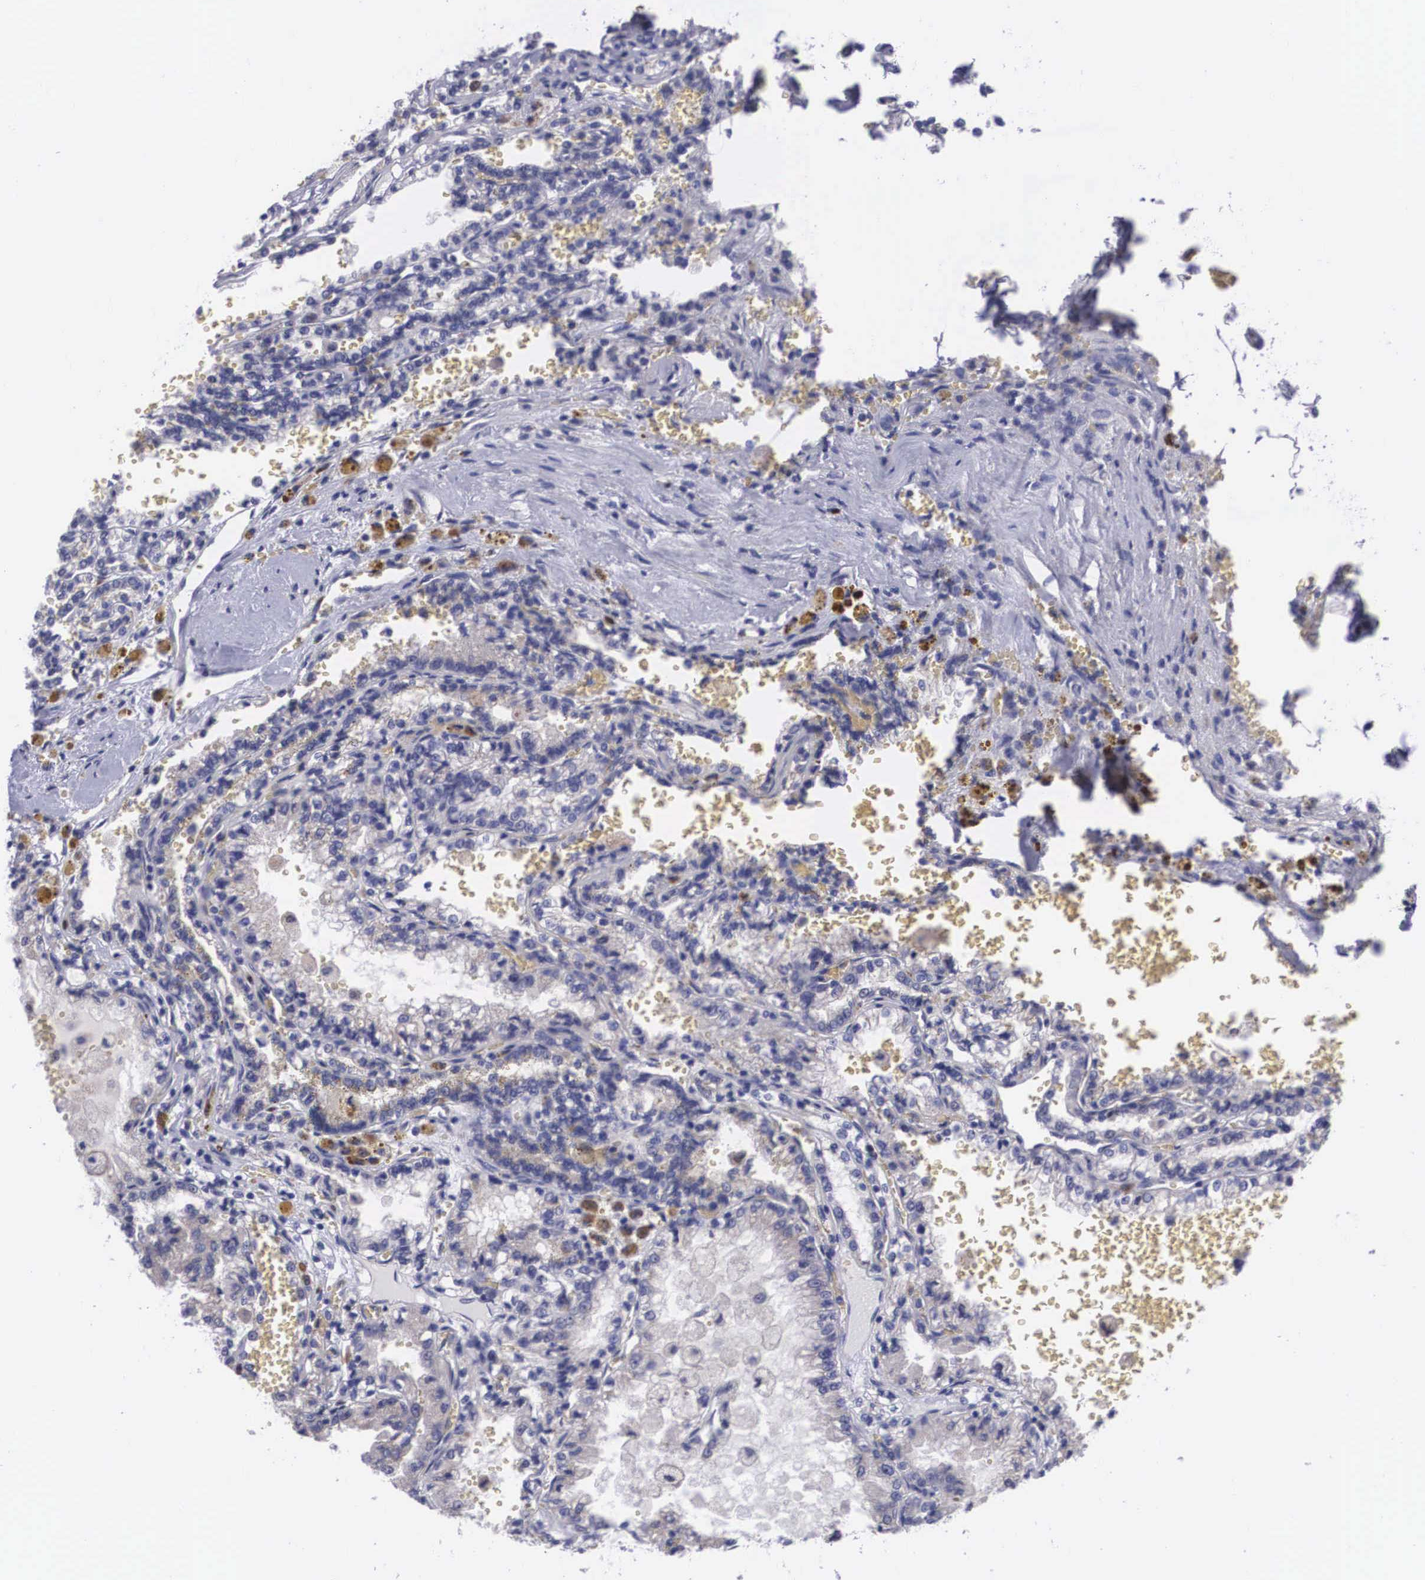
{"staining": {"intensity": "negative", "quantity": "none", "location": "none"}, "tissue": "renal cancer", "cell_type": "Tumor cells", "image_type": "cancer", "snomed": [{"axis": "morphology", "description": "Adenocarcinoma, NOS"}, {"axis": "topography", "description": "Kidney"}], "caption": "Adenocarcinoma (renal) stained for a protein using IHC exhibits no positivity tumor cells.", "gene": "CRELD2", "patient": {"sex": "female", "age": 56}}